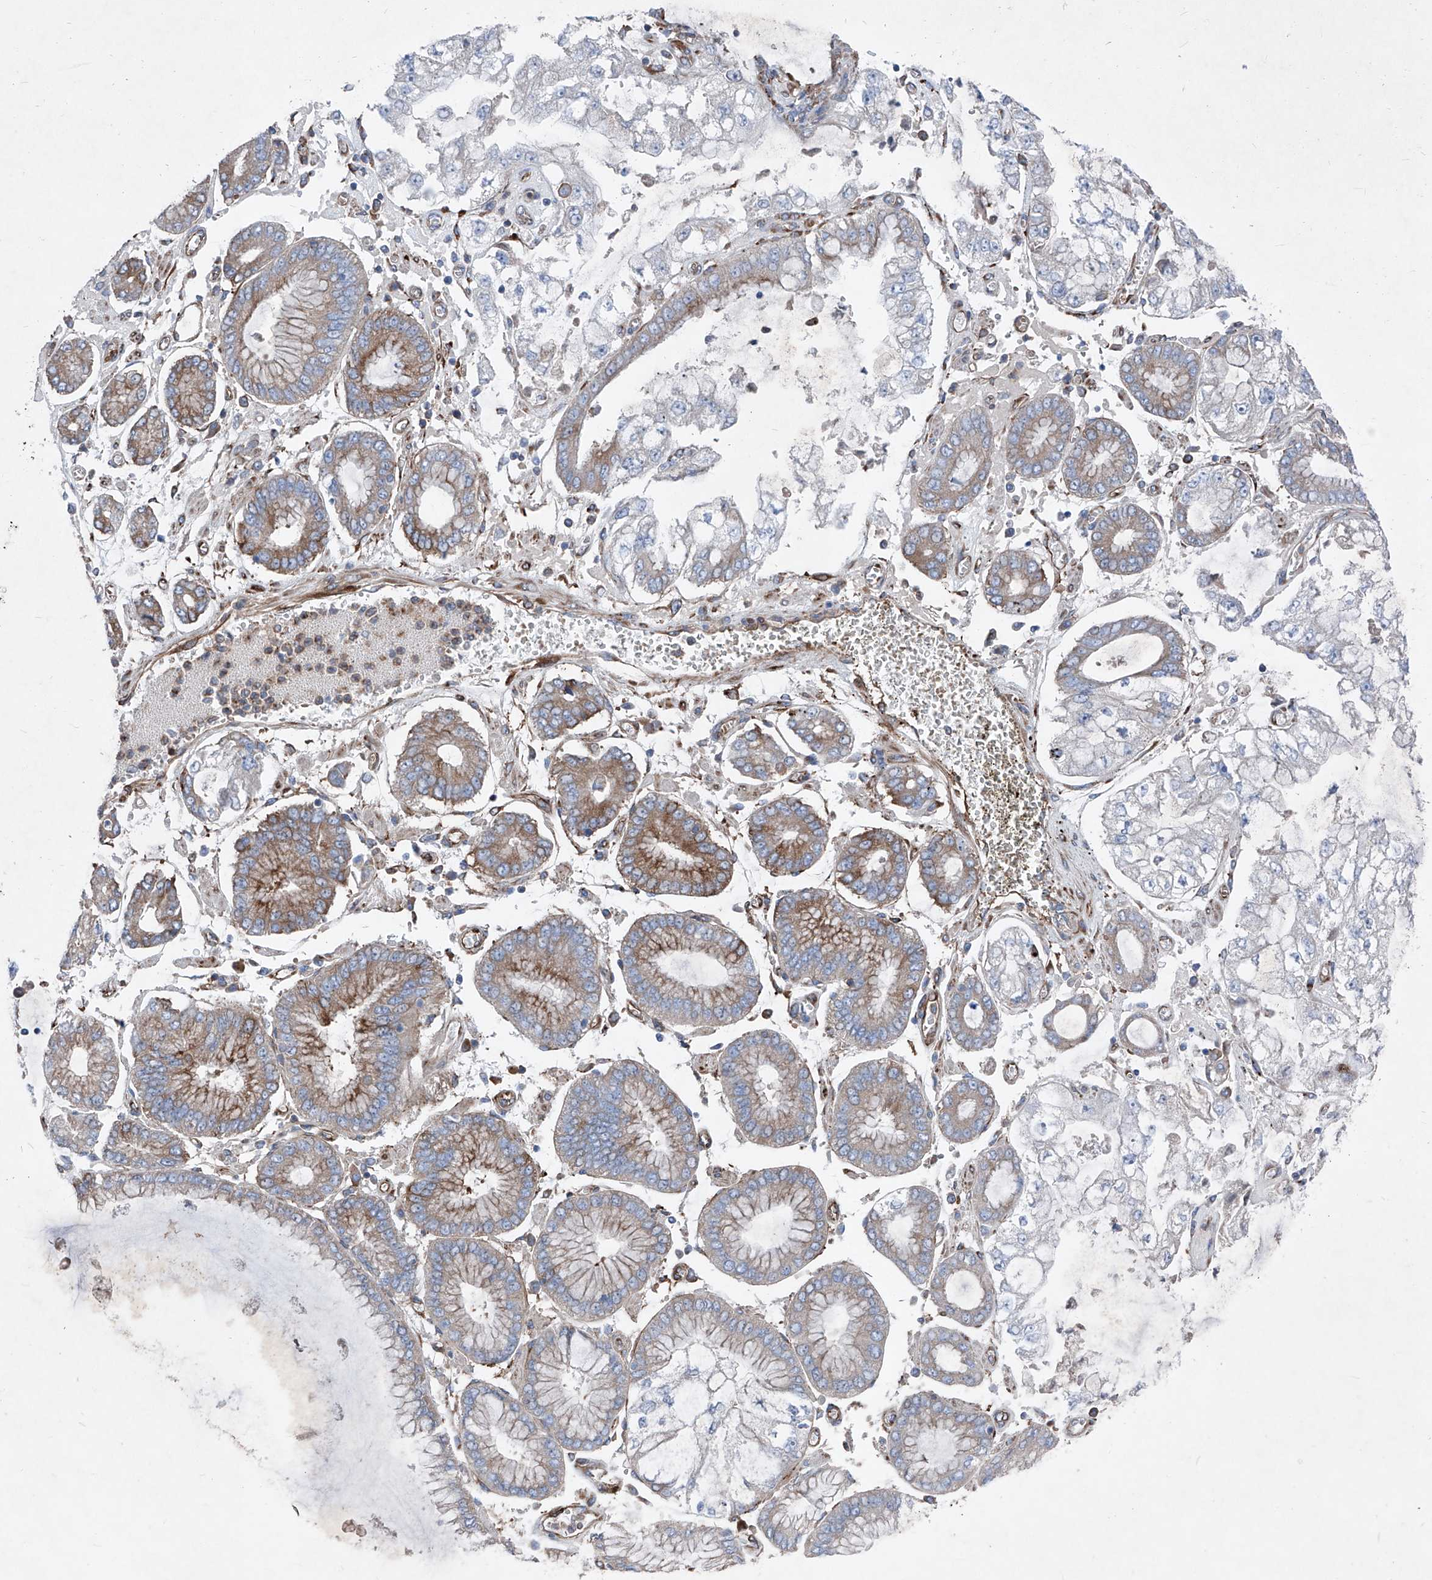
{"staining": {"intensity": "weak", "quantity": "<25%", "location": "cytoplasmic/membranous"}, "tissue": "stomach cancer", "cell_type": "Tumor cells", "image_type": "cancer", "snomed": [{"axis": "morphology", "description": "Adenocarcinoma, NOS"}, {"axis": "topography", "description": "Stomach"}], "caption": "Immunohistochemical staining of stomach cancer (adenocarcinoma) reveals no significant staining in tumor cells. (DAB immunohistochemistry visualized using brightfield microscopy, high magnification).", "gene": "IFI27", "patient": {"sex": "male", "age": 76}}